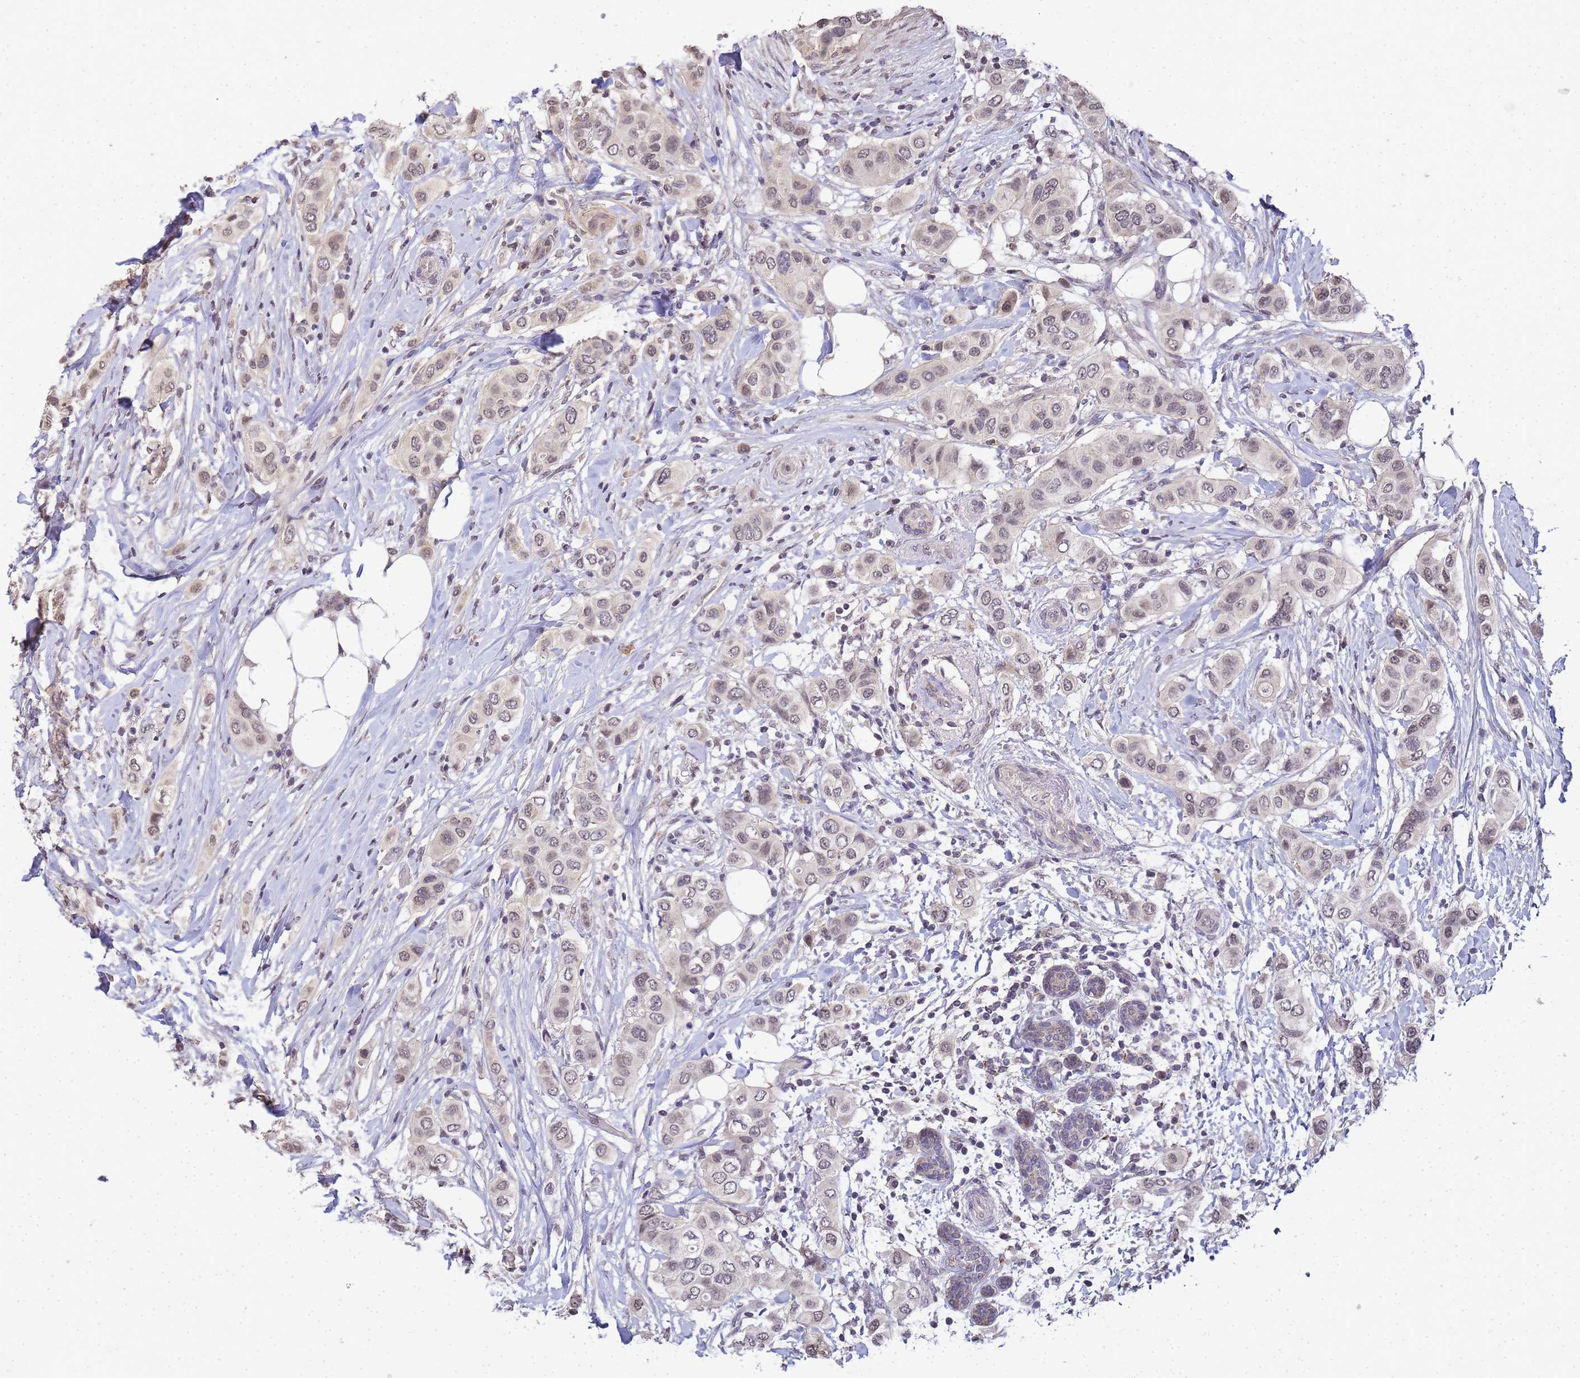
{"staining": {"intensity": "weak", "quantity": "<25%", "location": "nuclear"}, "tissue": "breast cancer", "cell_type": "Tumor cells", "image_type": "cancer", "snomed": [{"axis": "morphology", "description": "Lobular carcinoma"}, {"axis": "topography", "description": "Breast"}], "caption": "This is a image of immunohistochemistry staining of breast cancer, which shows no staining in tumor cells.", "gene": "MYL7", "patient": {"sex": "female", "age": 51}}